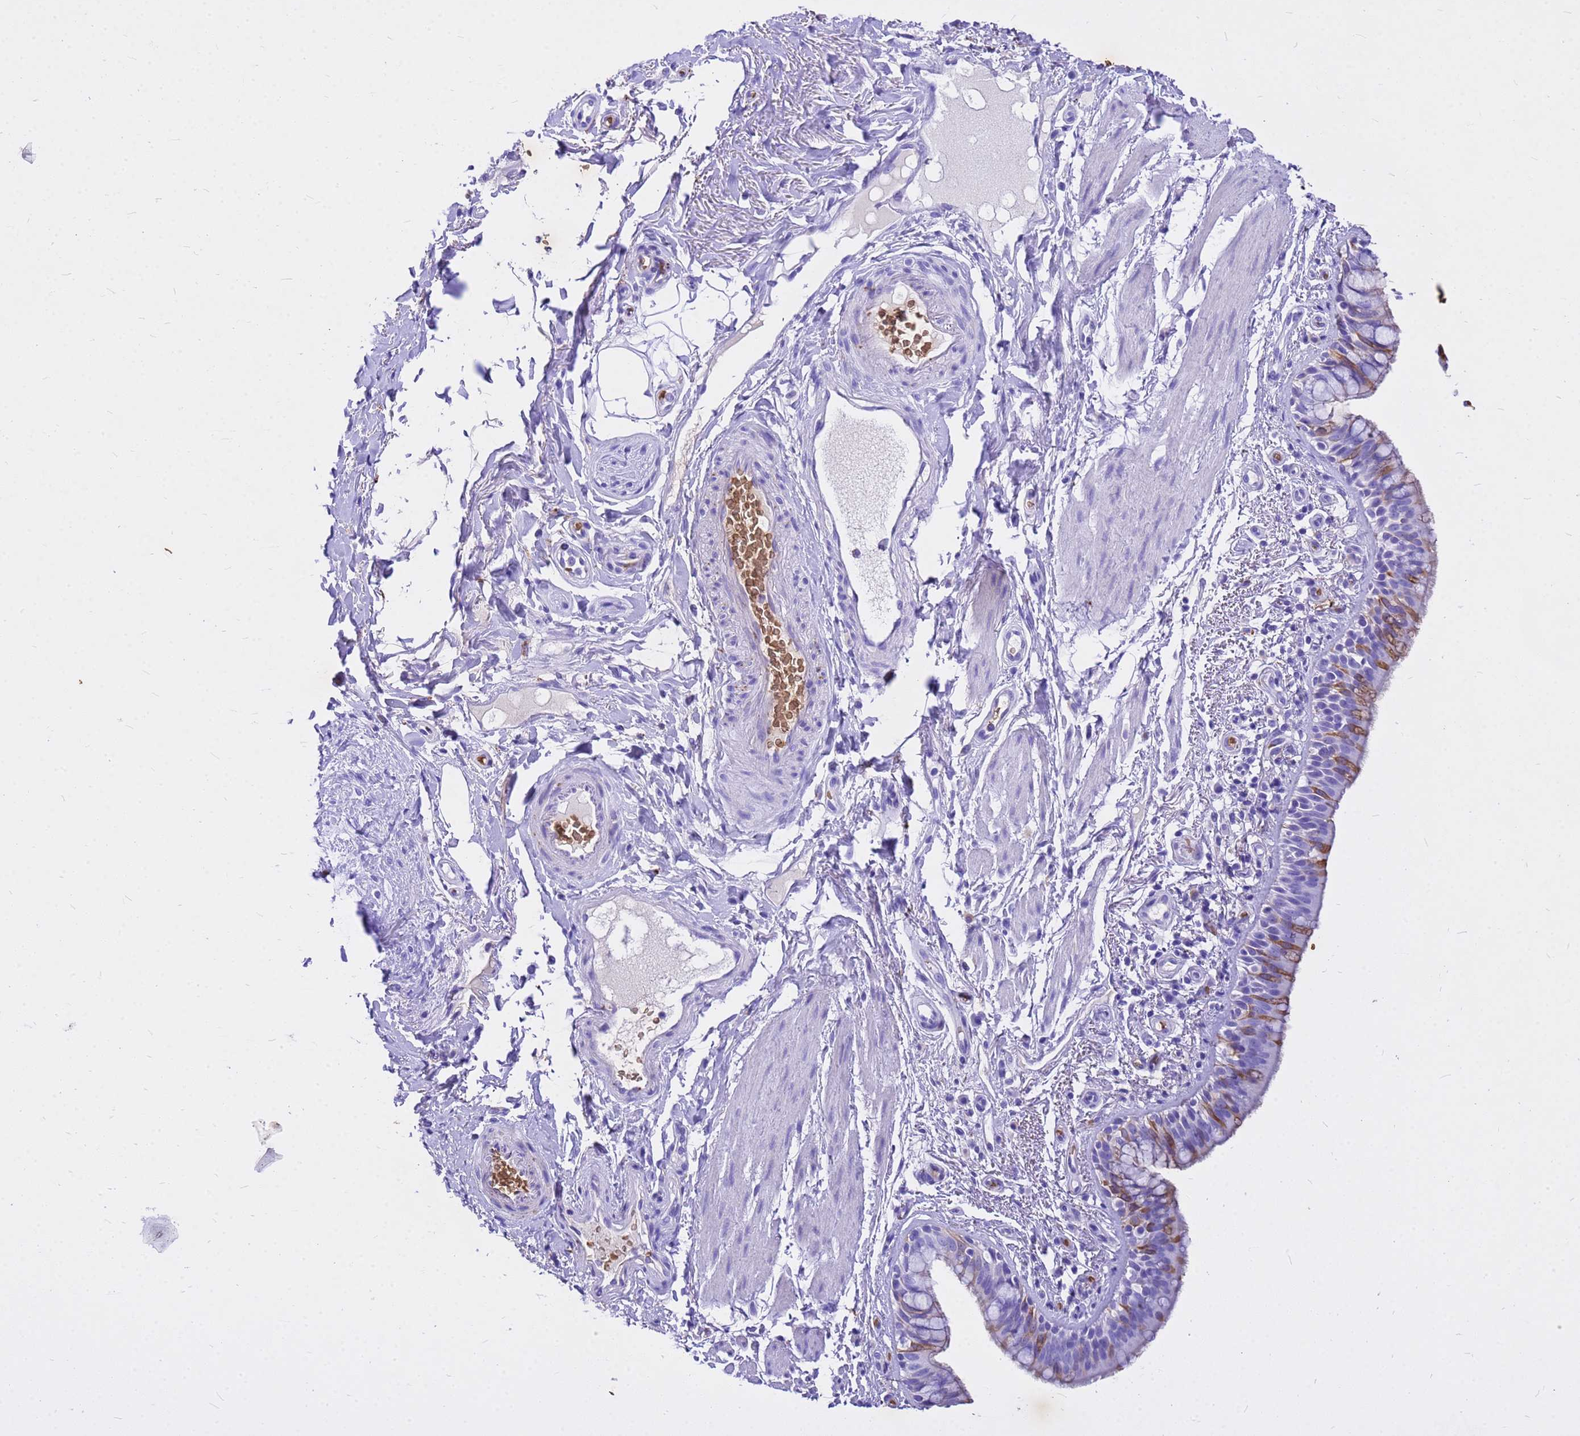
{"staining": {"intensity": "strong", "quantity": "25%-75%", "location": "cytoplasmic/membranous"}, "tissue": "bronchus", "cell_type": "Respiratory epithelial cells", "image_type": "normal", "snomed": [{"axis": "morphology", "description": "Normal tissue, NOS"}, {"axis": "morphology", "description": "Neoplasm, uncertain whether benign or malignant"}, {"axis": "topography", "description": "Bronchus"}, {"axis": "topography", "description": "Lung"}], "caption": "IHC of benign human bronchus displays high levels of strong cytoplasmic/membranous positivity in approximately 25%-75% of respiratory epithelial cells.", "gene": "HBA1", "patient": {"sex": "male", "age": 55}}